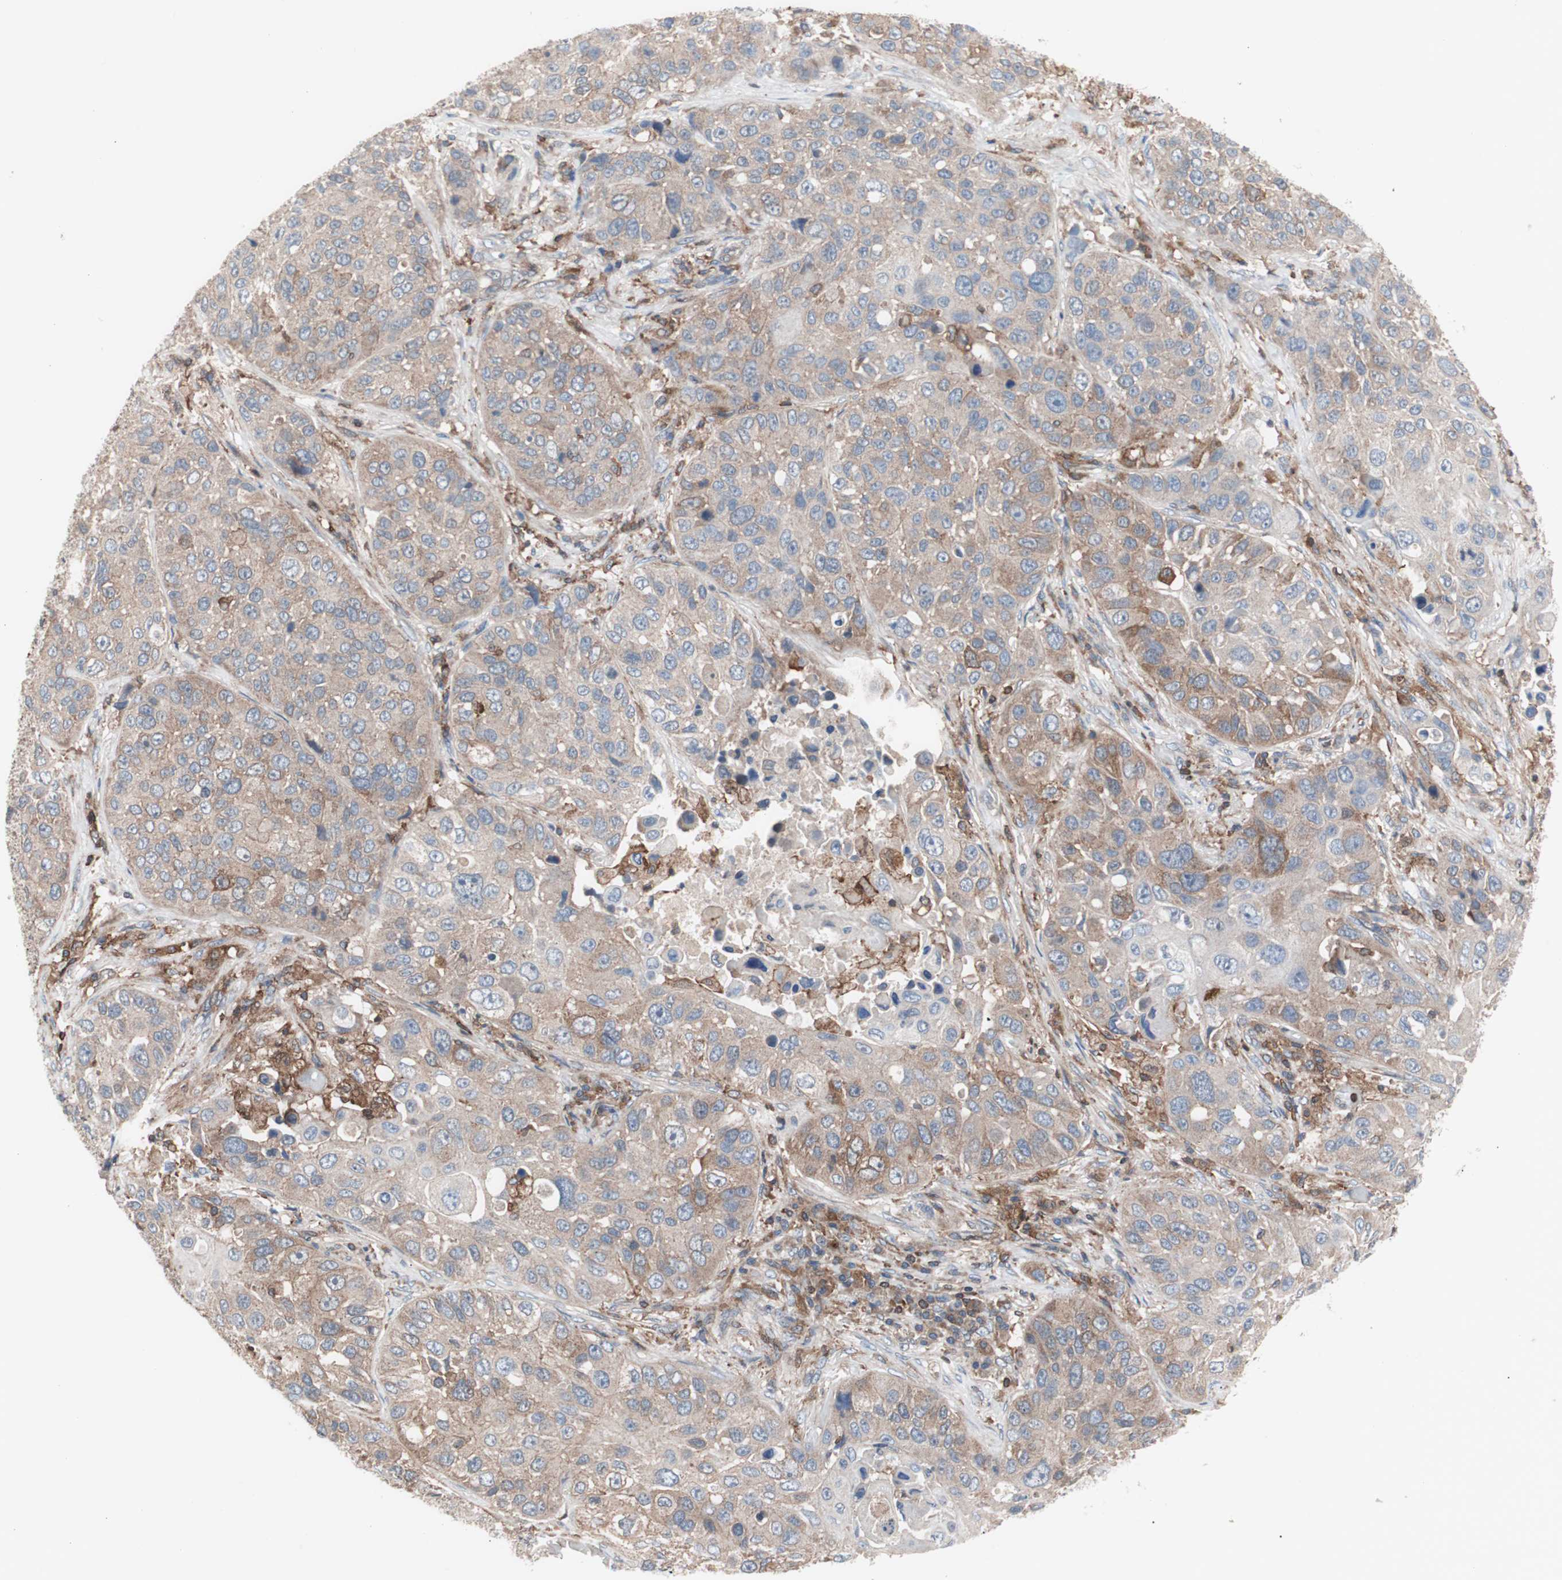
{"staining": {"intensity": "moderate", "quantity": ">75%", "location": "cytoplasmic/membranous"}, "tissue": "lung cancer", "cell_type": "Tumor cells", "image_type": "cancer", "snomed": [{"axis": "morphology", "description": "Squamous cell carcinoma, NOS"}, {"axis": "topography", "description": "Lung"}], "caption": "DAB immunohistochemical staining of human lung squamous cell carcinoma reveals moderate cytoplasmic/membranous protein expression in about >75% of tumor cells.", "gene": "PIK3R1", "patient": {"sex": "male", "age": 57}}